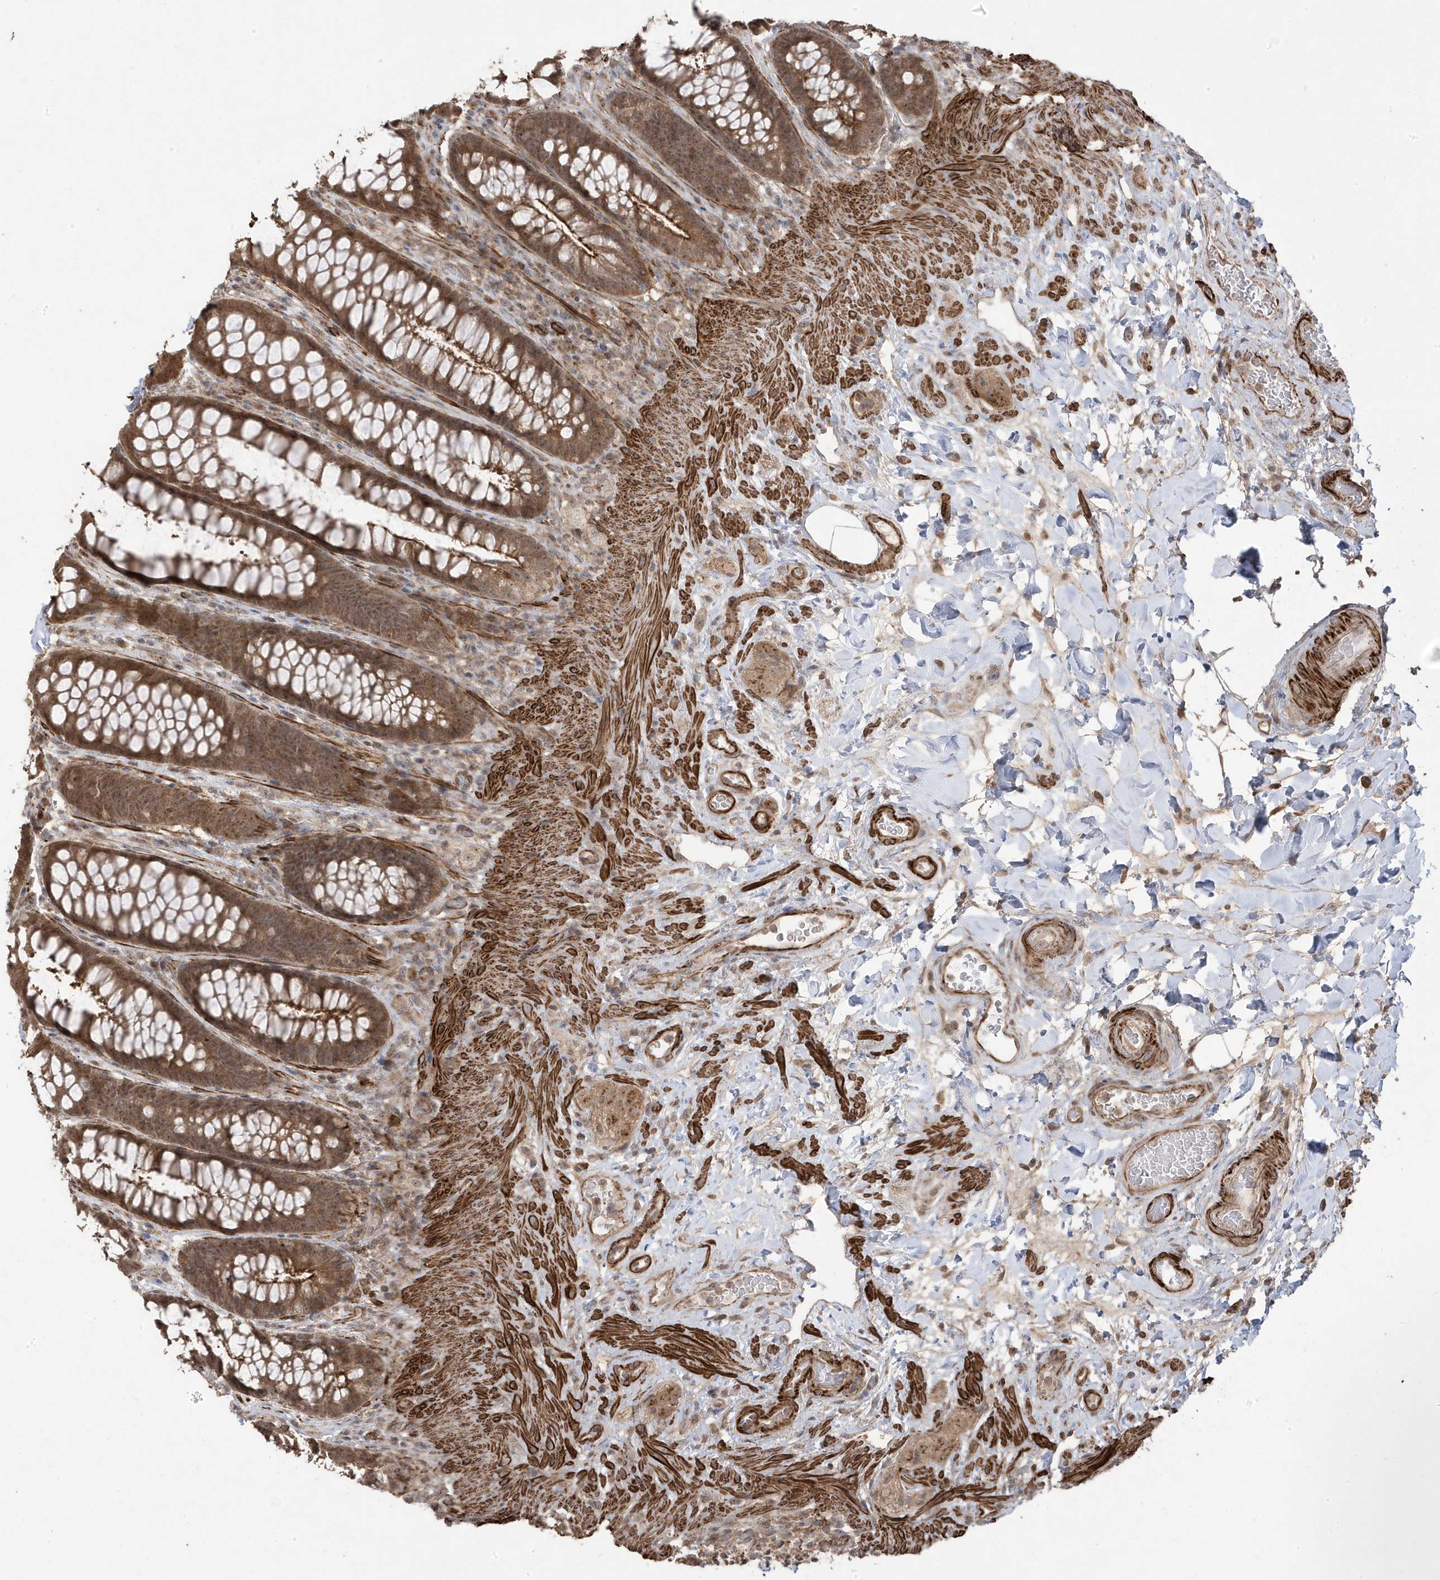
{"staining": {"intensity": "strong", "quantity": ">75%", "location": "cytoplasmic/membranous,nuclear"}, "tissue": "rectum", "cell_type": "Glandular cells", "image_type": "normal", "snomed": [{"axis": "morphology", "description": "Normal tissue, NOS"}, {"axis": "topography", "description": "Rectum"}], "caption": "High-magnification brightfield microscopy of benign rectum stained with DAB (brown) and counterstained with hematoxylin (blue). glandular cells exhibit strong cytoplasmic/membranous,nuclear expression is identified in approximately>75% of cells.", "gene": "CETN3", "patient": {"sex": "female", "age": 46}}